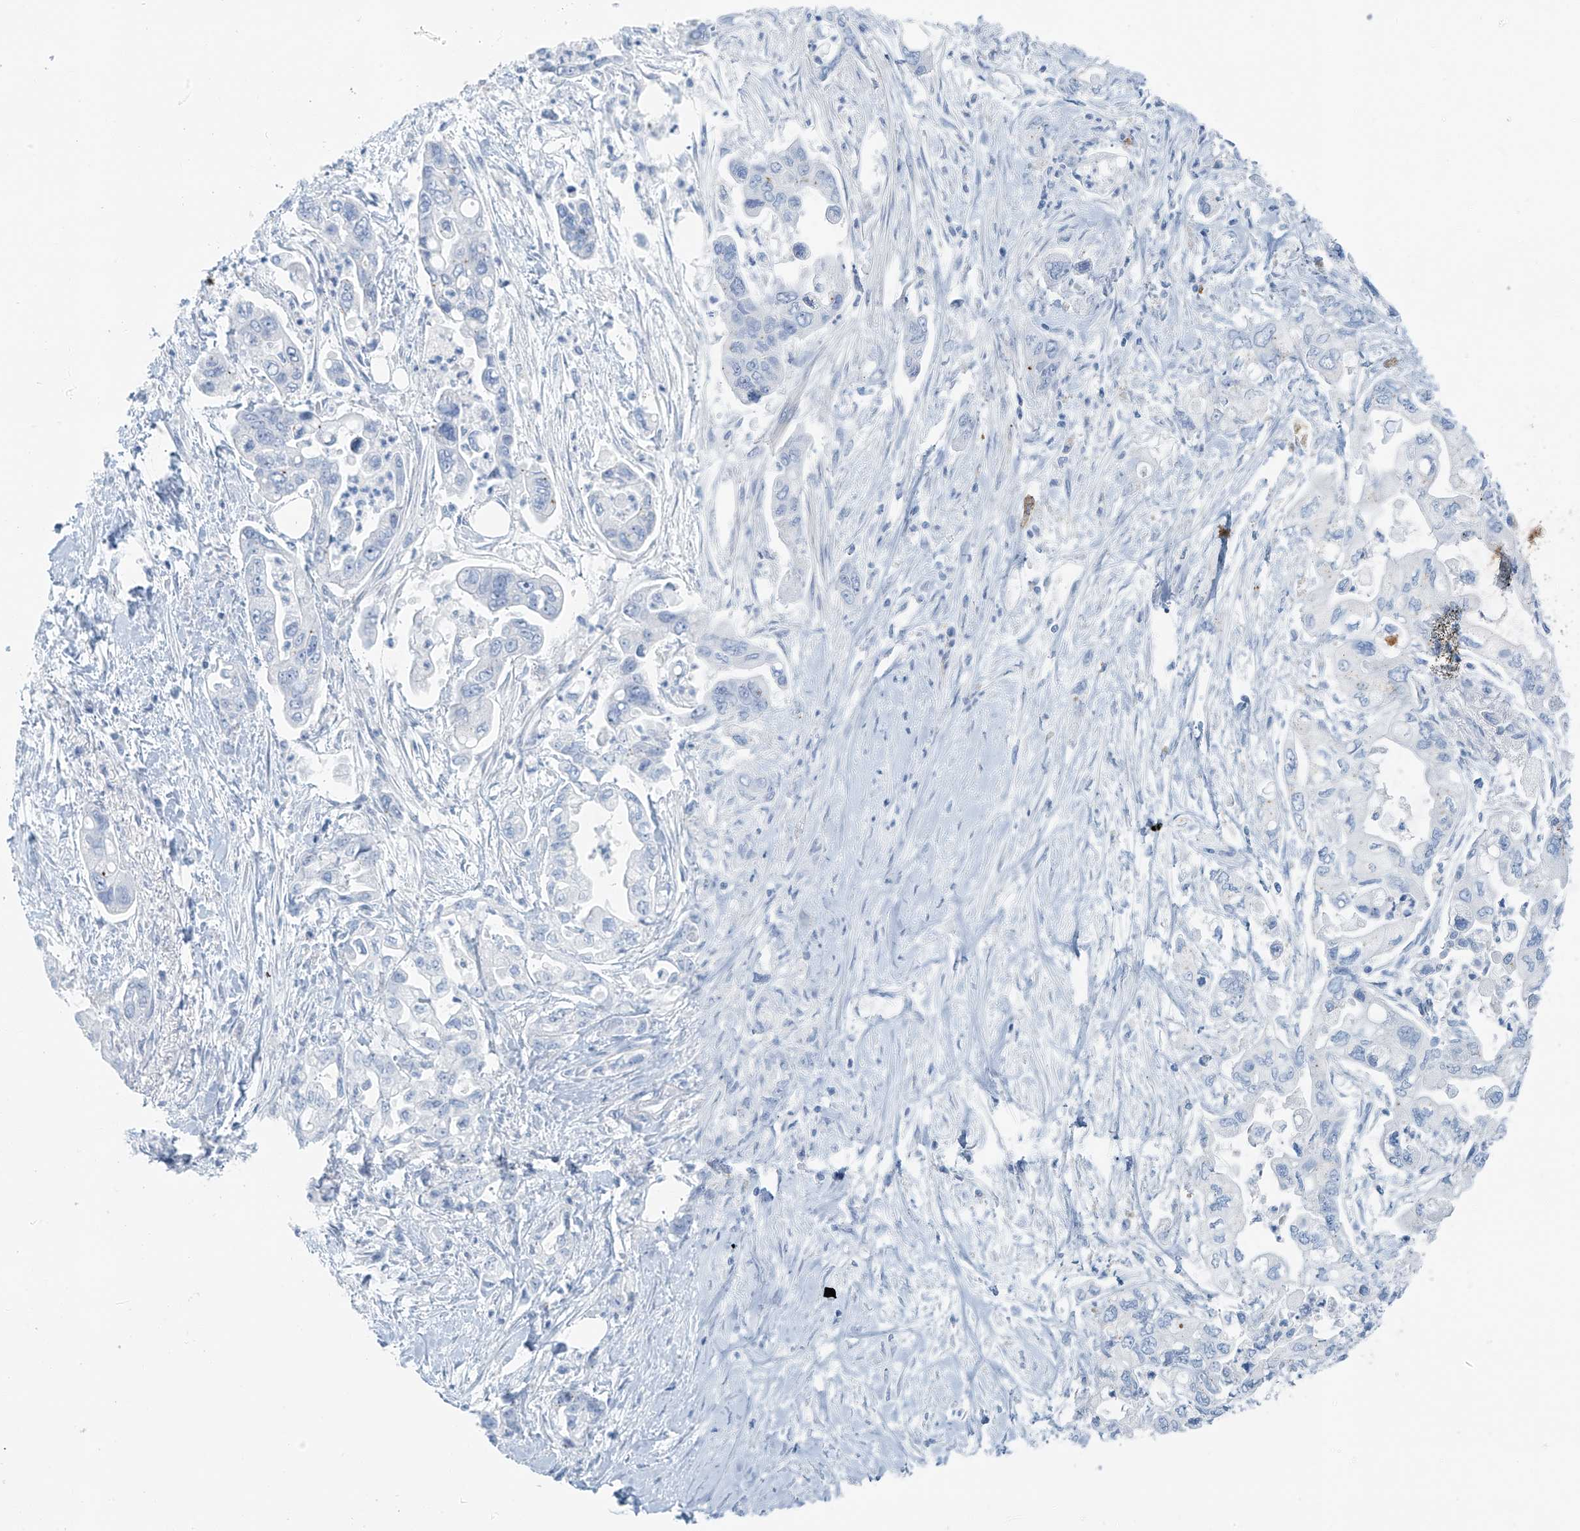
{"staining": {"intensity": "negative", "quantity": "none", "location": "none"}, "tissue": "pancreatic cancer", "cell_type": "Tumor cells", "image_type": "cancer", "snomed": [{"axis": "morphology", "description": "Adenocarcinoma, NOS"}, {"axis": "topography", "description": "Pancreas"}], "caption": "DAB immunohistochemical staining of human pancreatic adenocarcinoma displays no significant expression in tumor cells.", "gene": "SLC25A43", "patient": {"sex": "male", "age": 70}}